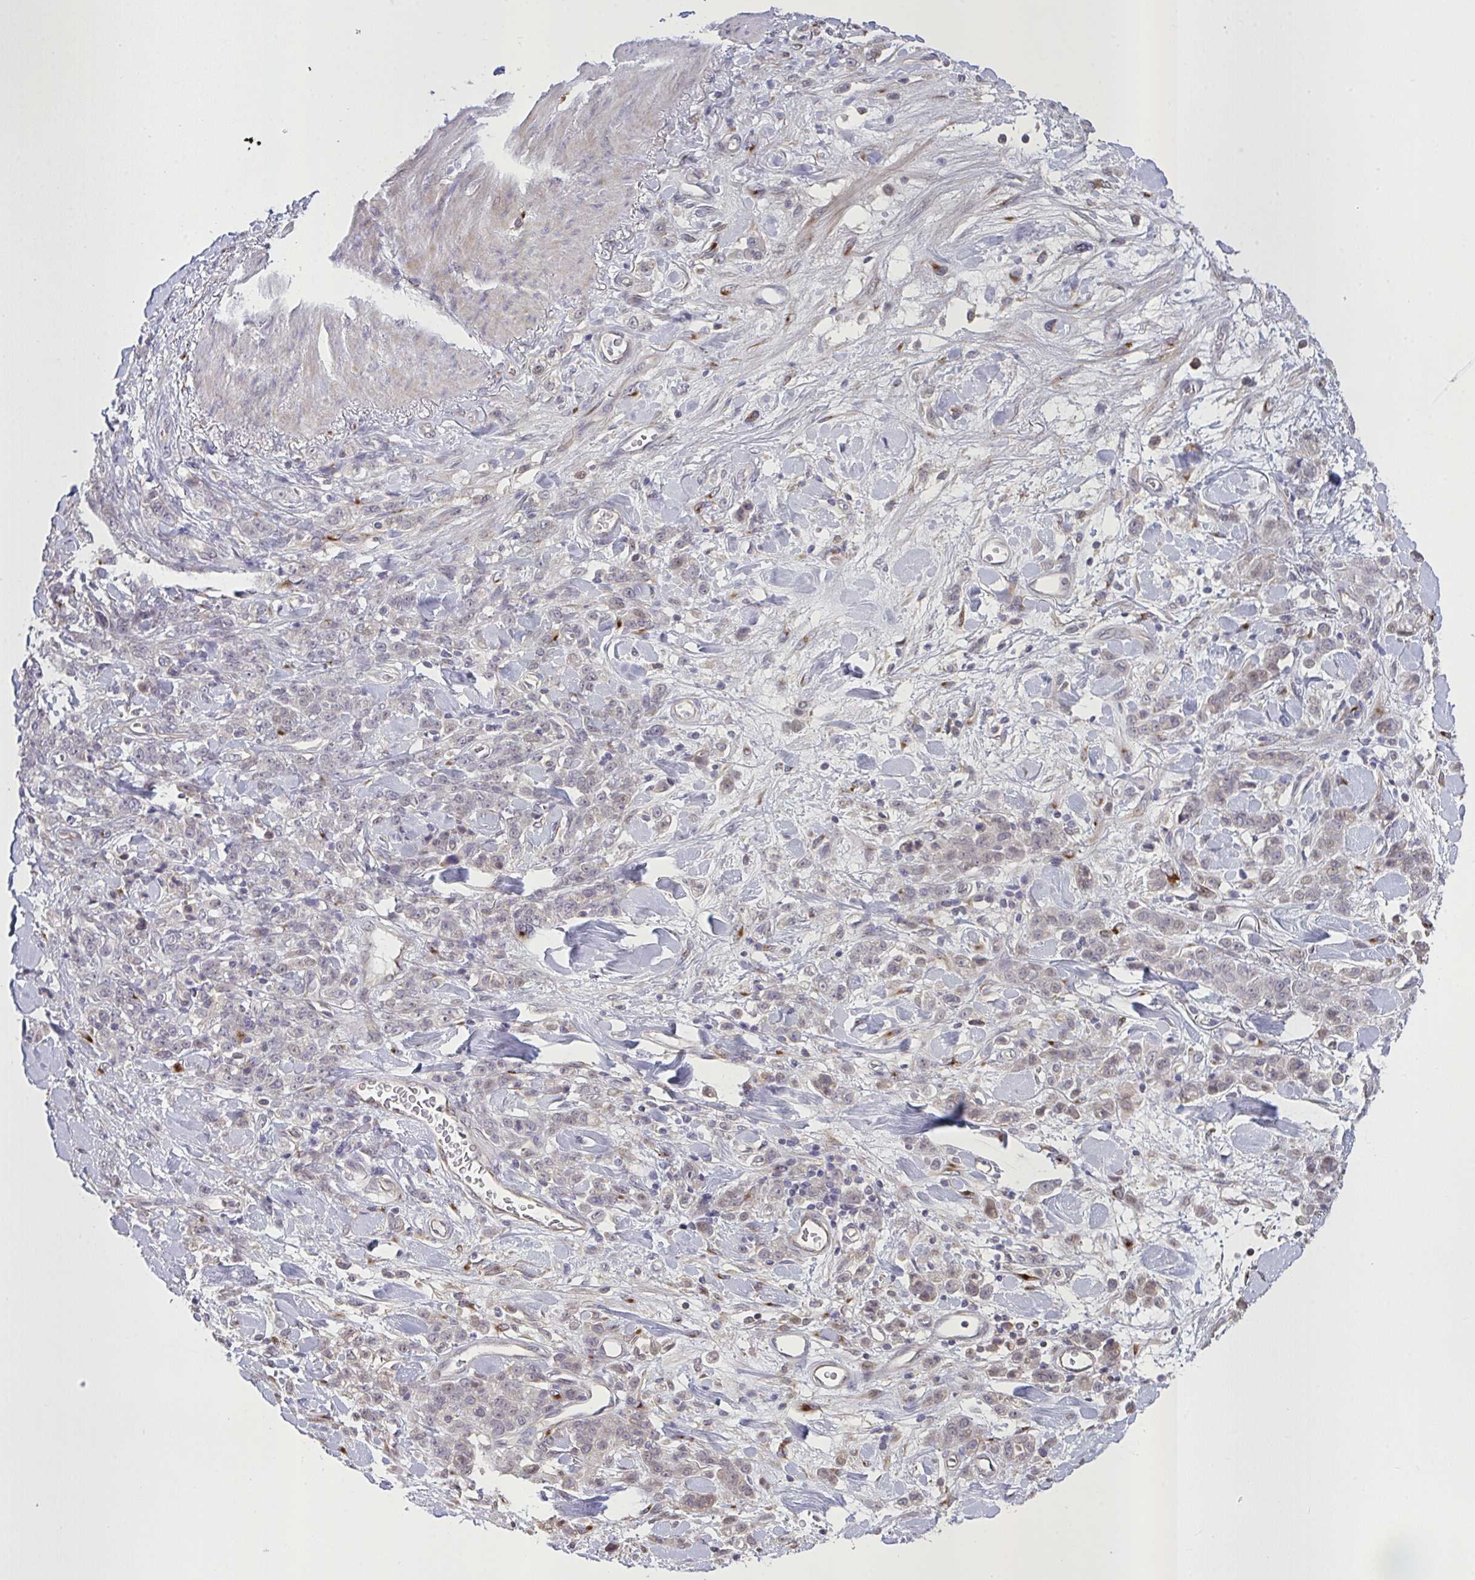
{"staining": {"intensity": "weak", "quantity": "<25%", "location": "cytoplasmic/membranous"}, "tissue": "stomach cancer", "cell_type": "Tumor cells", "image_type": "cancer", "snomed": [{"axis": "morphology", "description": "Normal tissue, NOS"}, {"axis": "morphology", "description": "Adenocarcinoma, NOS"}, {"axis": "topography", "description": "Stomach"}], "caption": "DAB (3,3'-diaminobenzidine) immunohistochemical staining of stomach cancer (adenocarcinoma) displays no significant expression in tumor cells. Nuclei are stained in blue.", "gene": "MRGPRX2", "patient": {"sex": "male", "age": 82}}